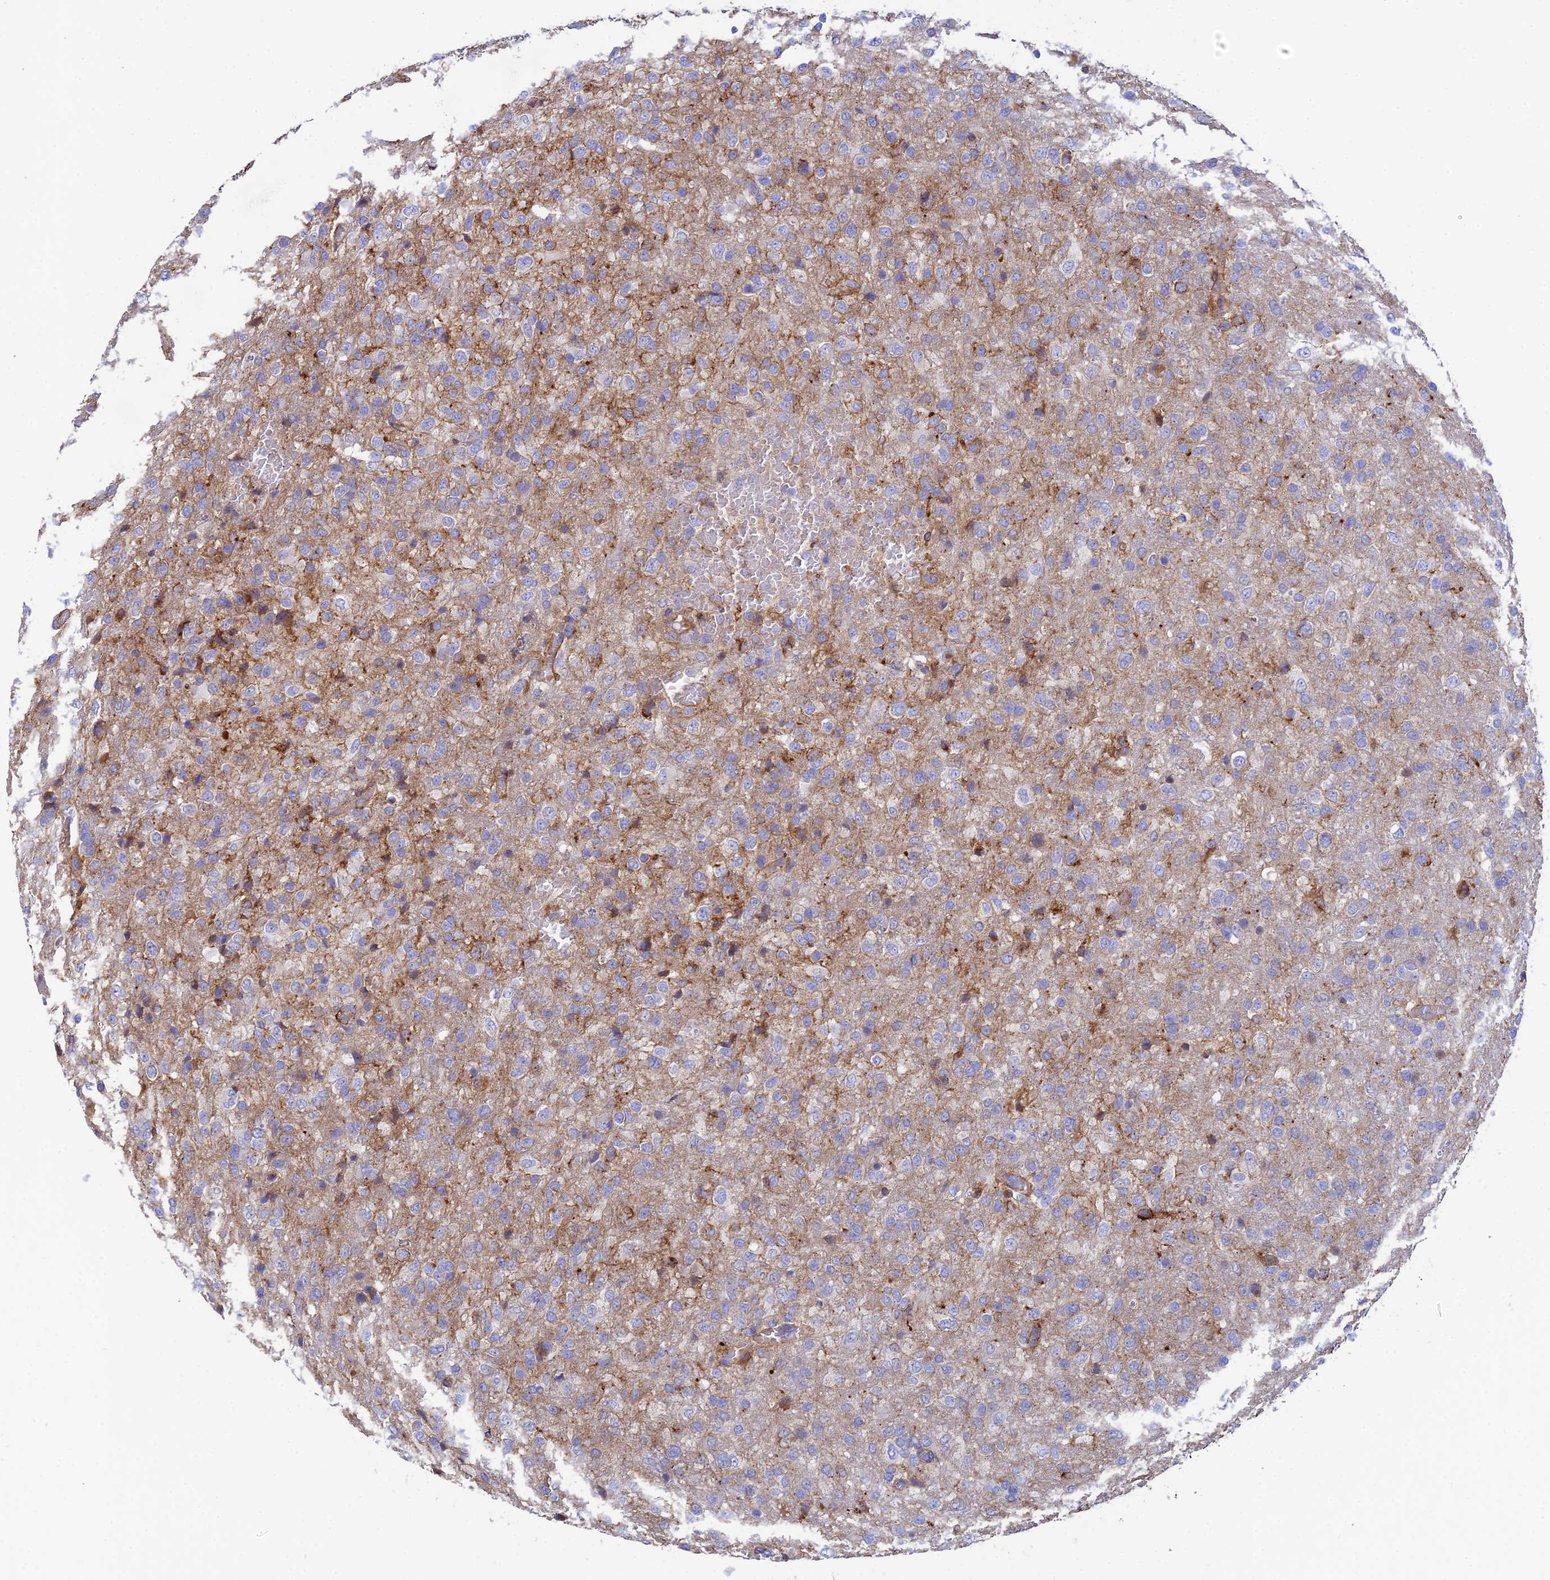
{"staining": {"intensity": "moderate", "quantity": "<25%", "location": "cytoplasmic/membranous"}, "tissue": "glioma", "cell_type": "Tumor cells", "image_type": "cancer", "snomed": [{"axis": "morphology", "description": "Glioma, malignant, High grade"}, {"axis": "topography", "description": "Brain"}], "caption": "Immunohistochemistry photomicrograph of human glioma stained for a protein (brown), which reveals low levels of moderate cytoplasmic/membranous staining in about <25% of tumor cells.", "gene": "CSPG4", "patient": {"sex": "female", "age": 74}}